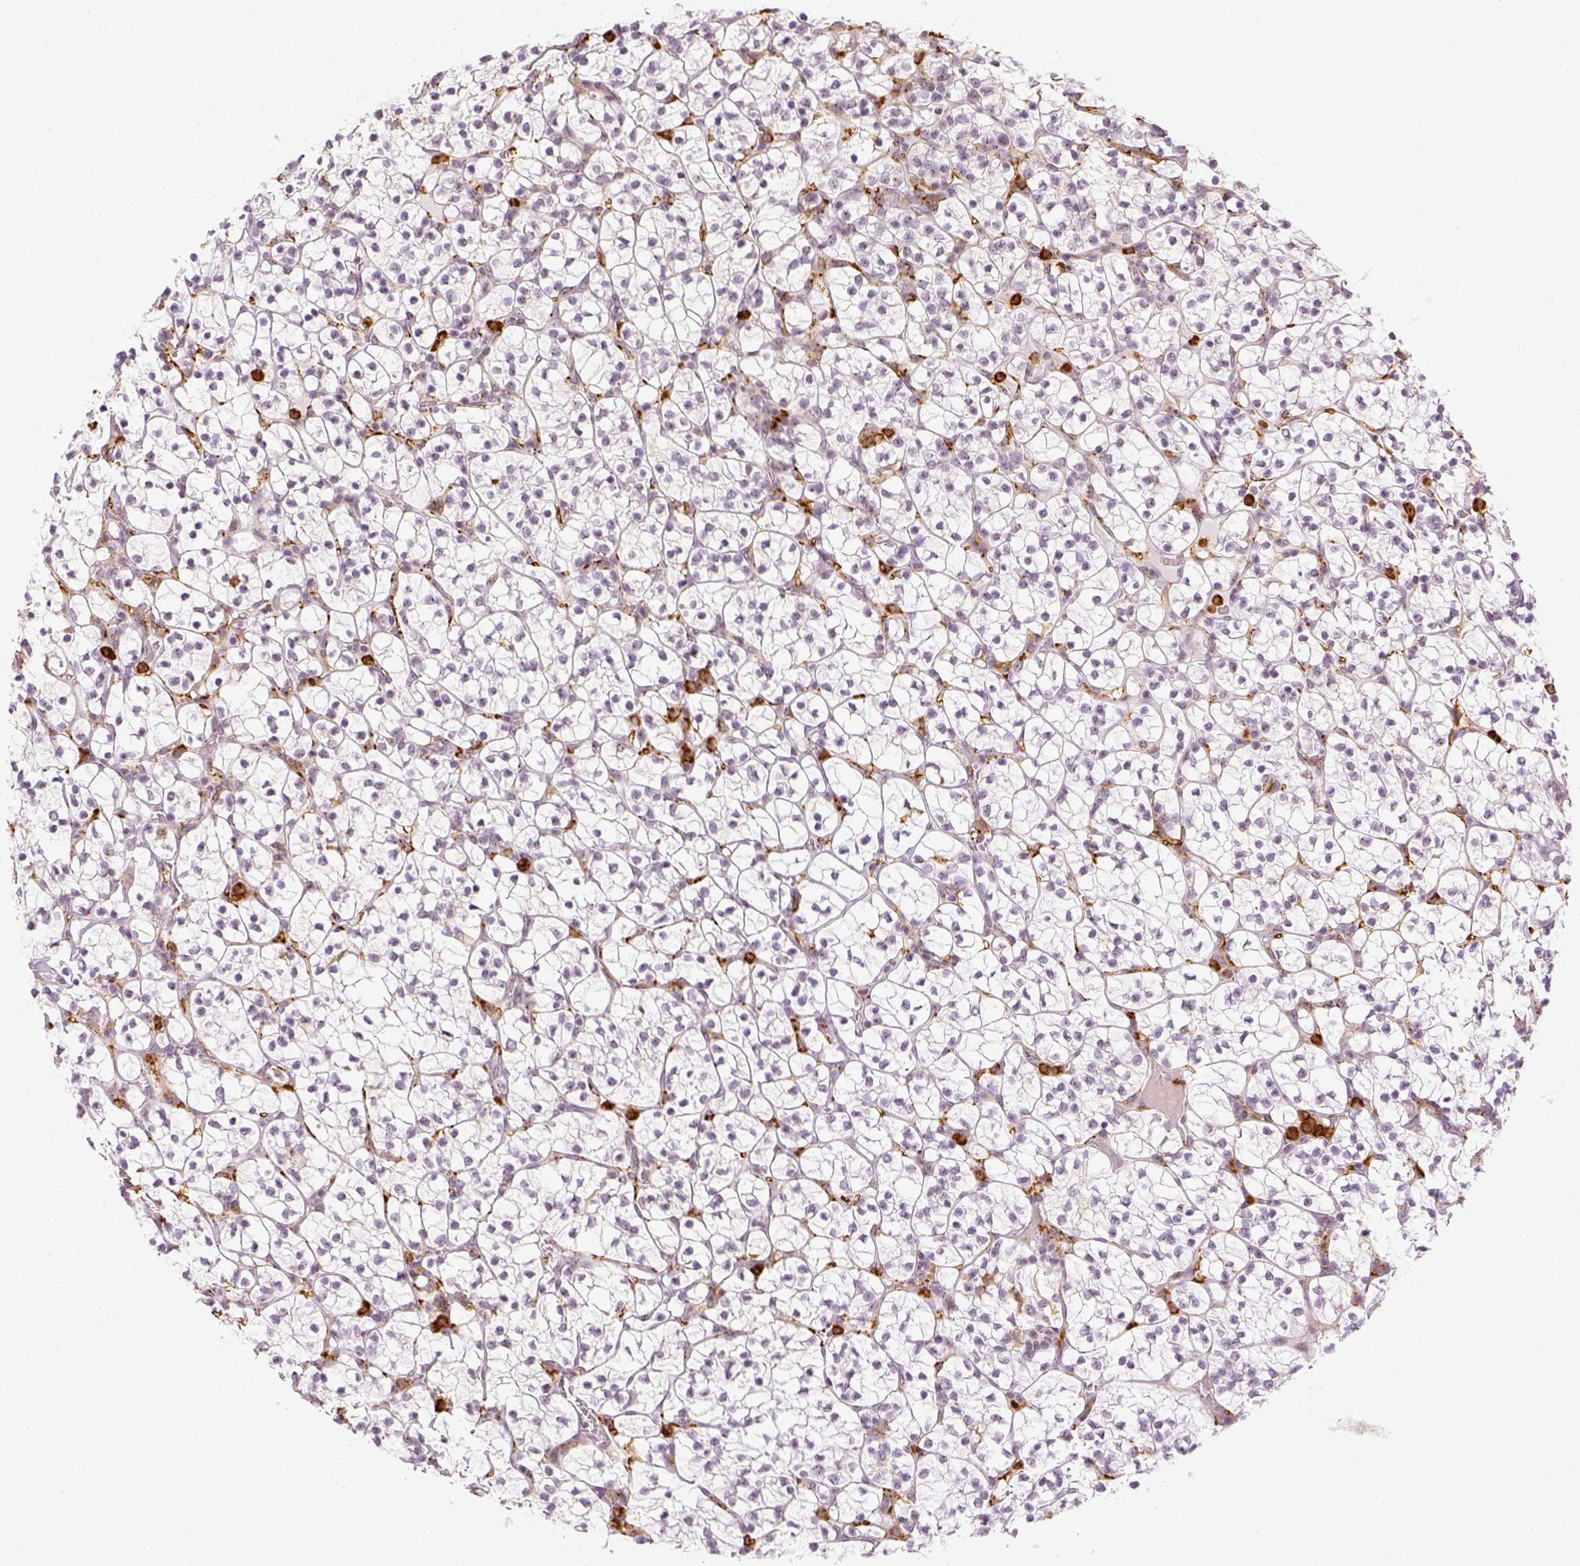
{"staining": {"intensity": "negative", "quantity": "none", "location": "none"}, "tissue": "renal cancer", "cell_type": "Tumor cells", "image_type": "cancer", "snomed": [{"axis": "morphology", "description": "Adenocarcinoma, NOS"}, {"axis": "topography", "description": "Kidney"}], "caption": "An IHC photomicrograph of renal cancer (adenocarcinoma) is shown. There is no staining in tumor cells of renal cancer (adenocarcinoma).", "gene": "CD14", "patient": {"sex": "female", "age": 89}}